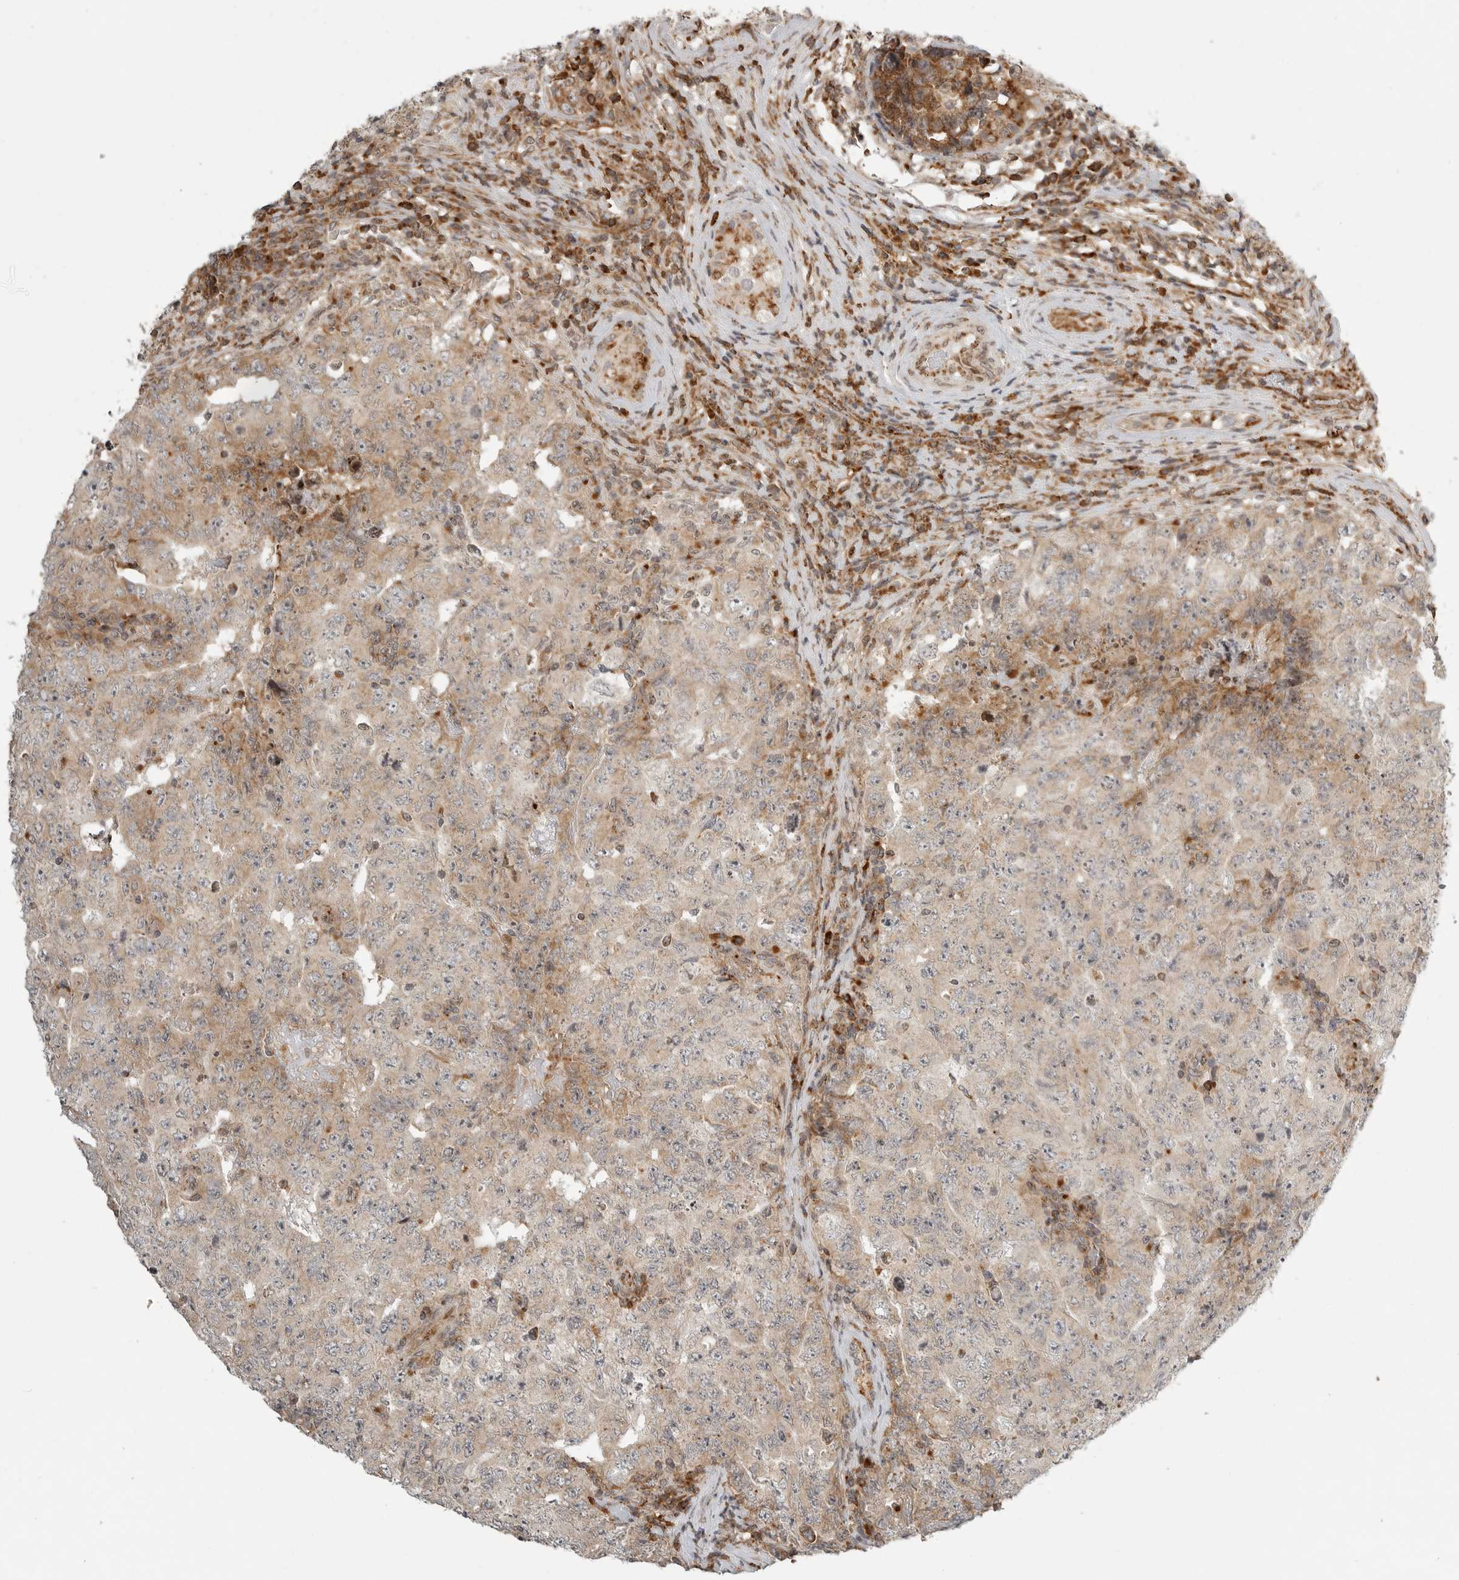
{"staining": {"intensity": "weak", "quantity": ">75%", "location": "cytoplasmic/membranous"}, "tissue": "testis cancer", "cell_type": "Tumor cells", "image_type": "cancer", "snomed": [{"axis": "morphology", "description": "Carcinoma, Embryonal, NOS"}, {"axis": "topography", "description": "Testis"}], "caption": "Immunohistochemistry (IHC) staining of testis embryonal carcinoma, which demonstrates low levels of weak cytoplasmic/membranous positivity in approximately >75% of tumor cells indicating weak cytoplasmic/membranous protein positivity. The staining was performed using DAB (3,3'-diaminobenzidine) (brown) for protein detection and nuclei were counterstained in hematoxylin (blue).", "gene": "IDUA", "patient": {"sex": "male", "age": 26}}